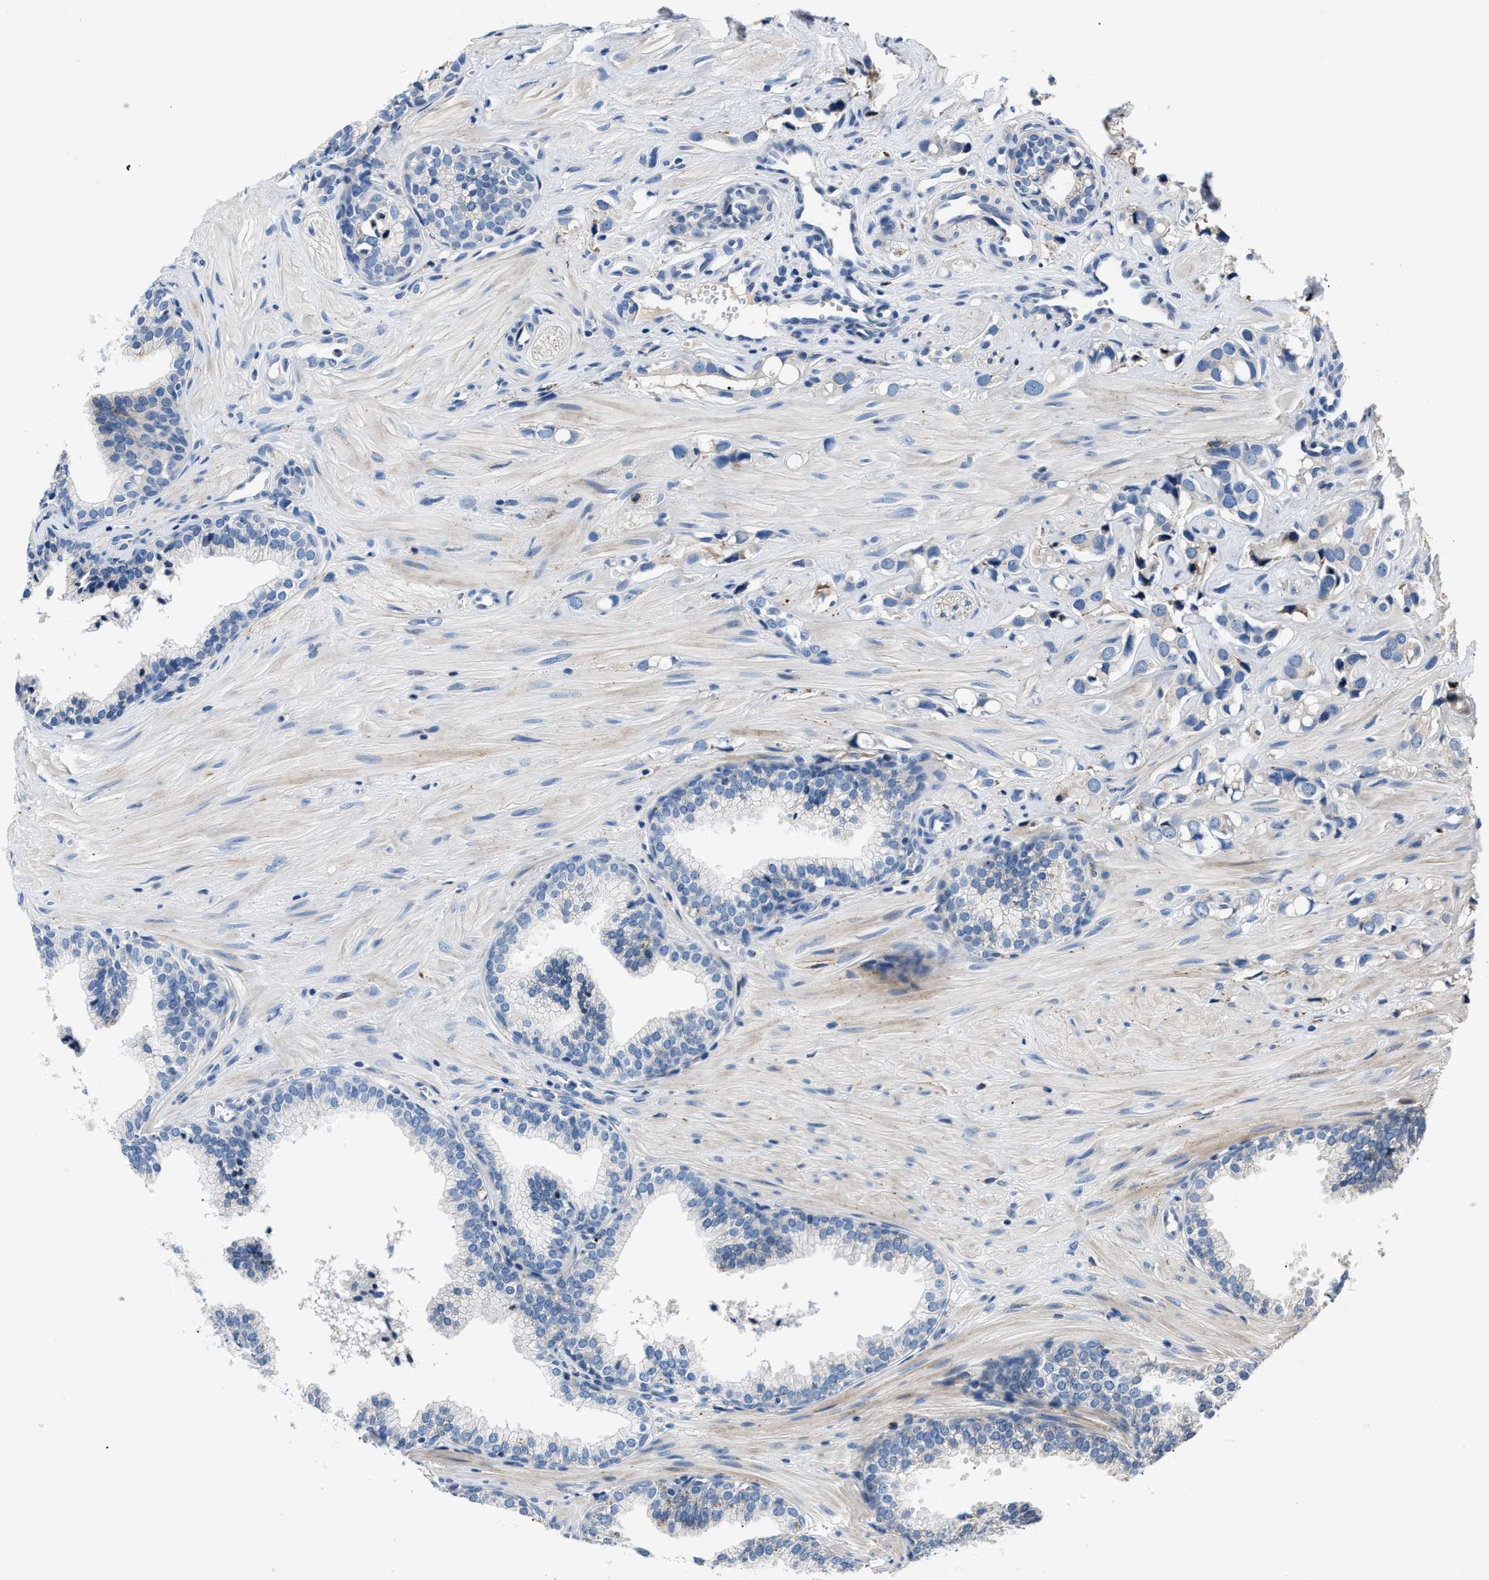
{"staining": {"intensity": "negative", "quantity": "none", "location": "none"}, "tissue": "prostate cancer", "cell_type": "Tumor cells", "image_type": "cancer", "snomed": [{"axis": "morphology", "description": "Adenocarcinoma, High grade"}, {"axis": "topography", "description": "Prostate"}], "caption": "This histopathology image is of prostate cancer (adenocarcinoma (high-grade)) stained with IHC to label a protein in brown with the nuclei are counter-stained blue. There is no positivity in tumor cells.", "gene": "DNAJC24", "patient": {"sex": "male", "age": 52}}